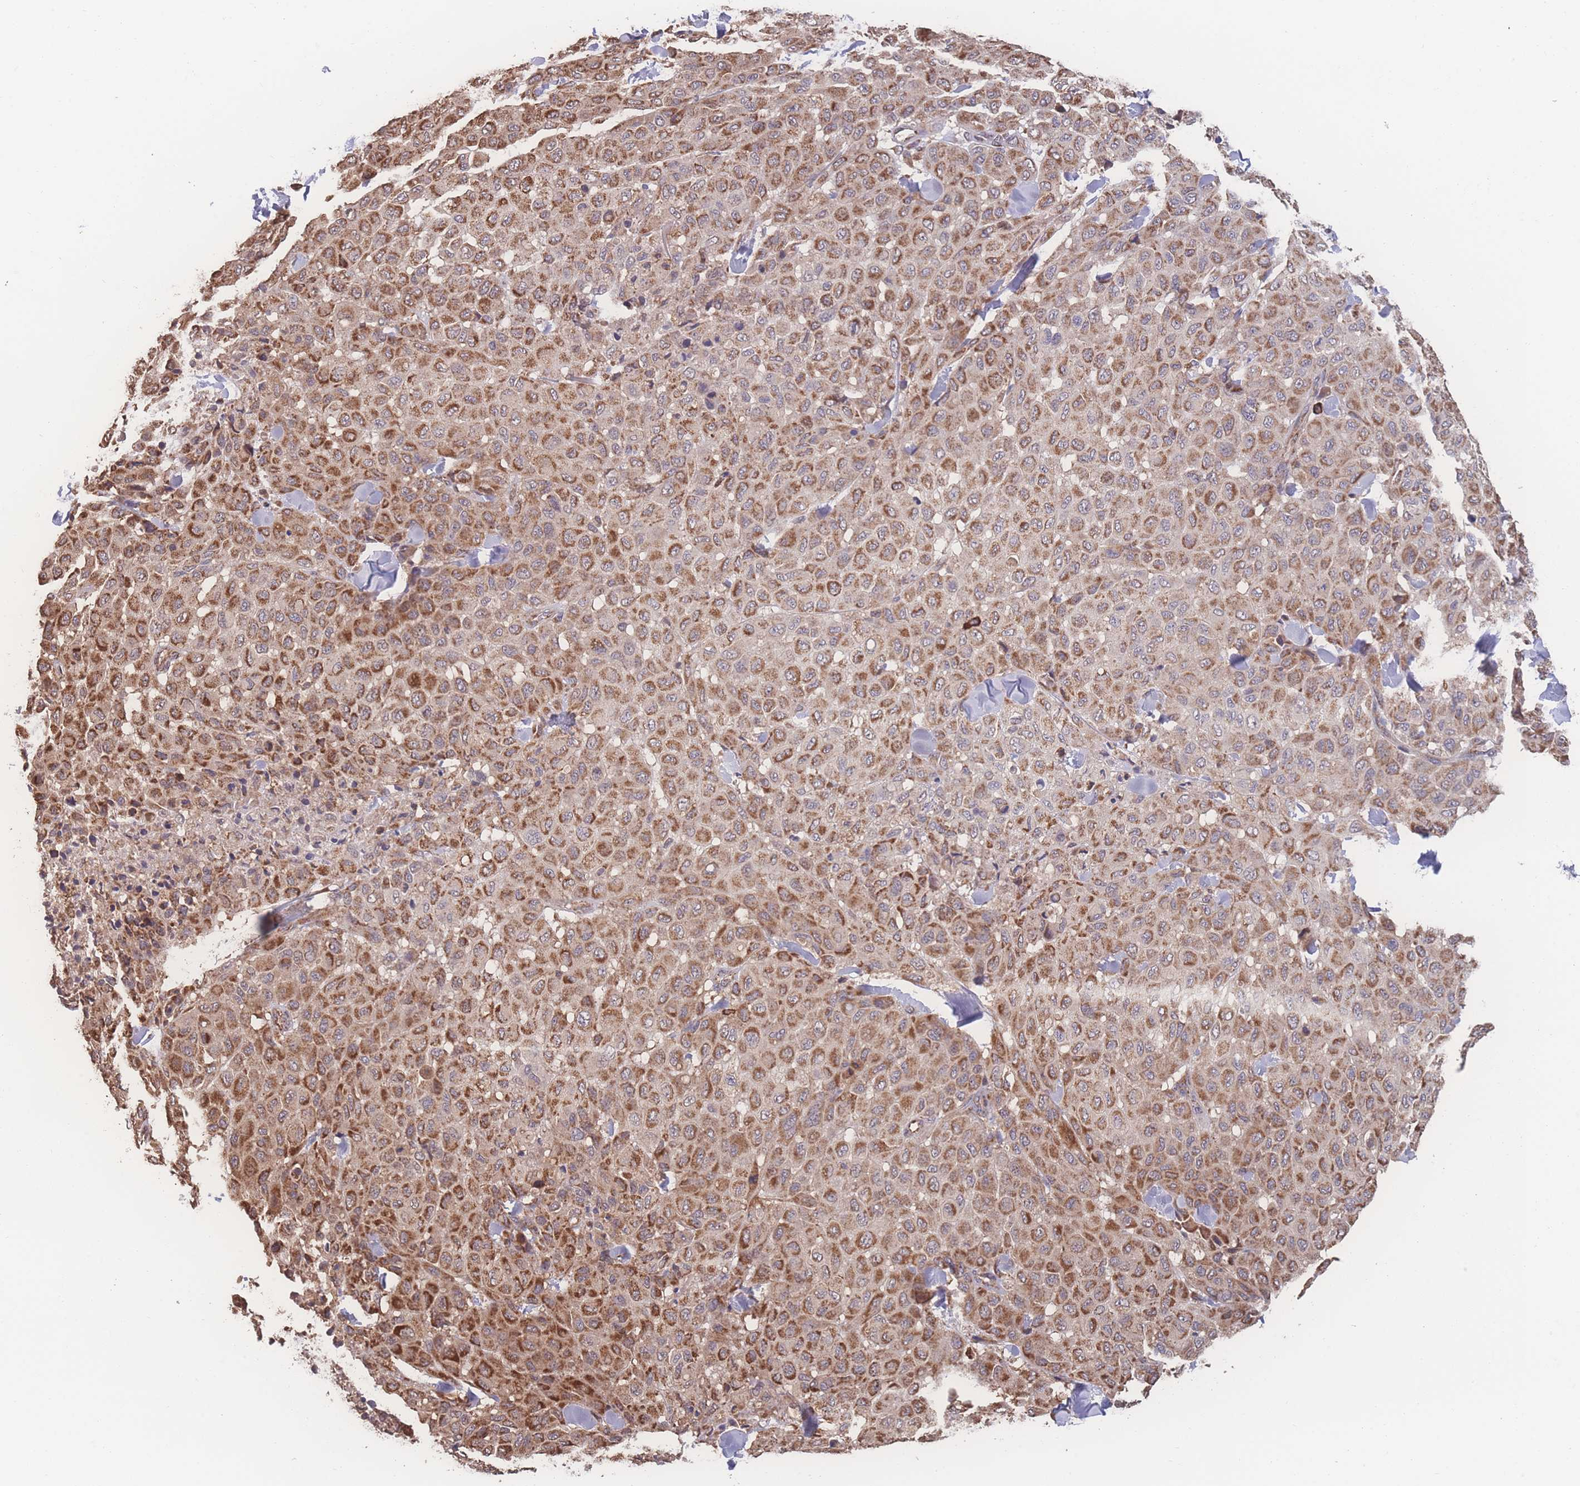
{"staining": {"intensity": "moderate", "quantity": ">75%", "location": "cytoplasmic/membranous"}, "tissue": "melanoma", "cell_type": "Tumor cells", "image_type": "cancer", "snomed": [{"axis": "morphology", "description": "Malignant melanoma, Metastatic site"}, {"axis": "topography", "description": "Skin"}], "caption": "Immunohistochemistry (IHC) staining of melanoma, which demonstrates medium levels of moderate cytoplasmic/membranous expression in about >75% of tumor cells indicating moderate cytoplasmic/membranous protein expression. The staining was performed using DAB (brown) for protein detection and nuclei were counterstained in hematoxylin (blue).", "gene": "SGSM3", "patient": {"sex": "female", "age": 81}}